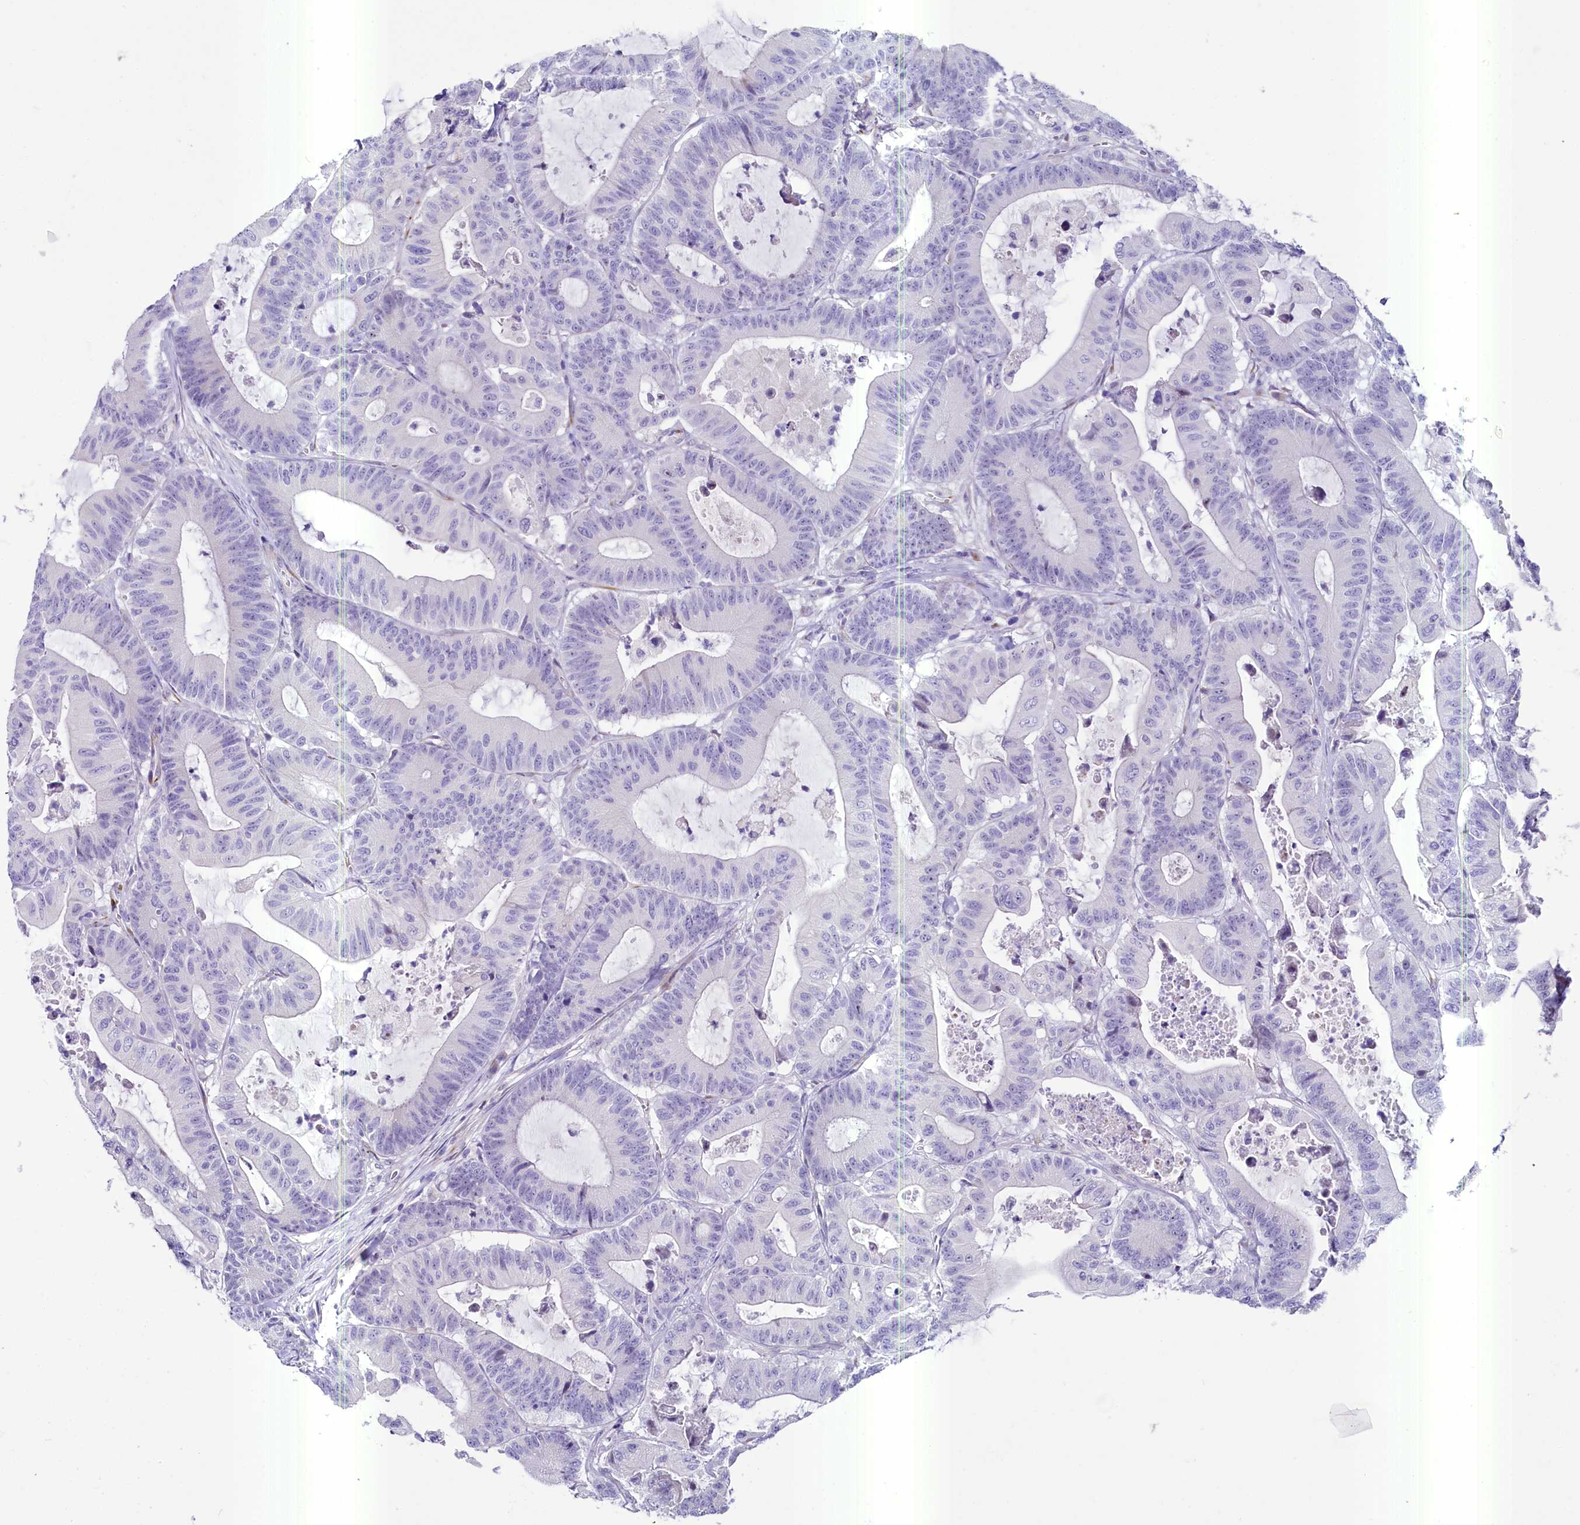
{"staining": {"intensity": "negative", "quantity": "none", "location": "none"}, "tissue": "colorectal cancer", "cell_type": "Tumor cells", "image_type": "cancer", "snomed": [{"axis": "morphology", "description": "Adenocarcinoma, NOS"}, {"axis": "topography", "description": "Colon"}], "caption": "High magnification brightfield microscopy of colorectal cancer stained with DAB (3,3'-diaminobenzidine) (brown) and counterstained with hematoxylin (blue): tumor cells show no significant expression. (Brightfield microscopy of DAB (3,3'-diaminobenzidine) IHC at high magnification).", "gene": "SH3TC2", "patient": {"sex": "female", "age": 84}}